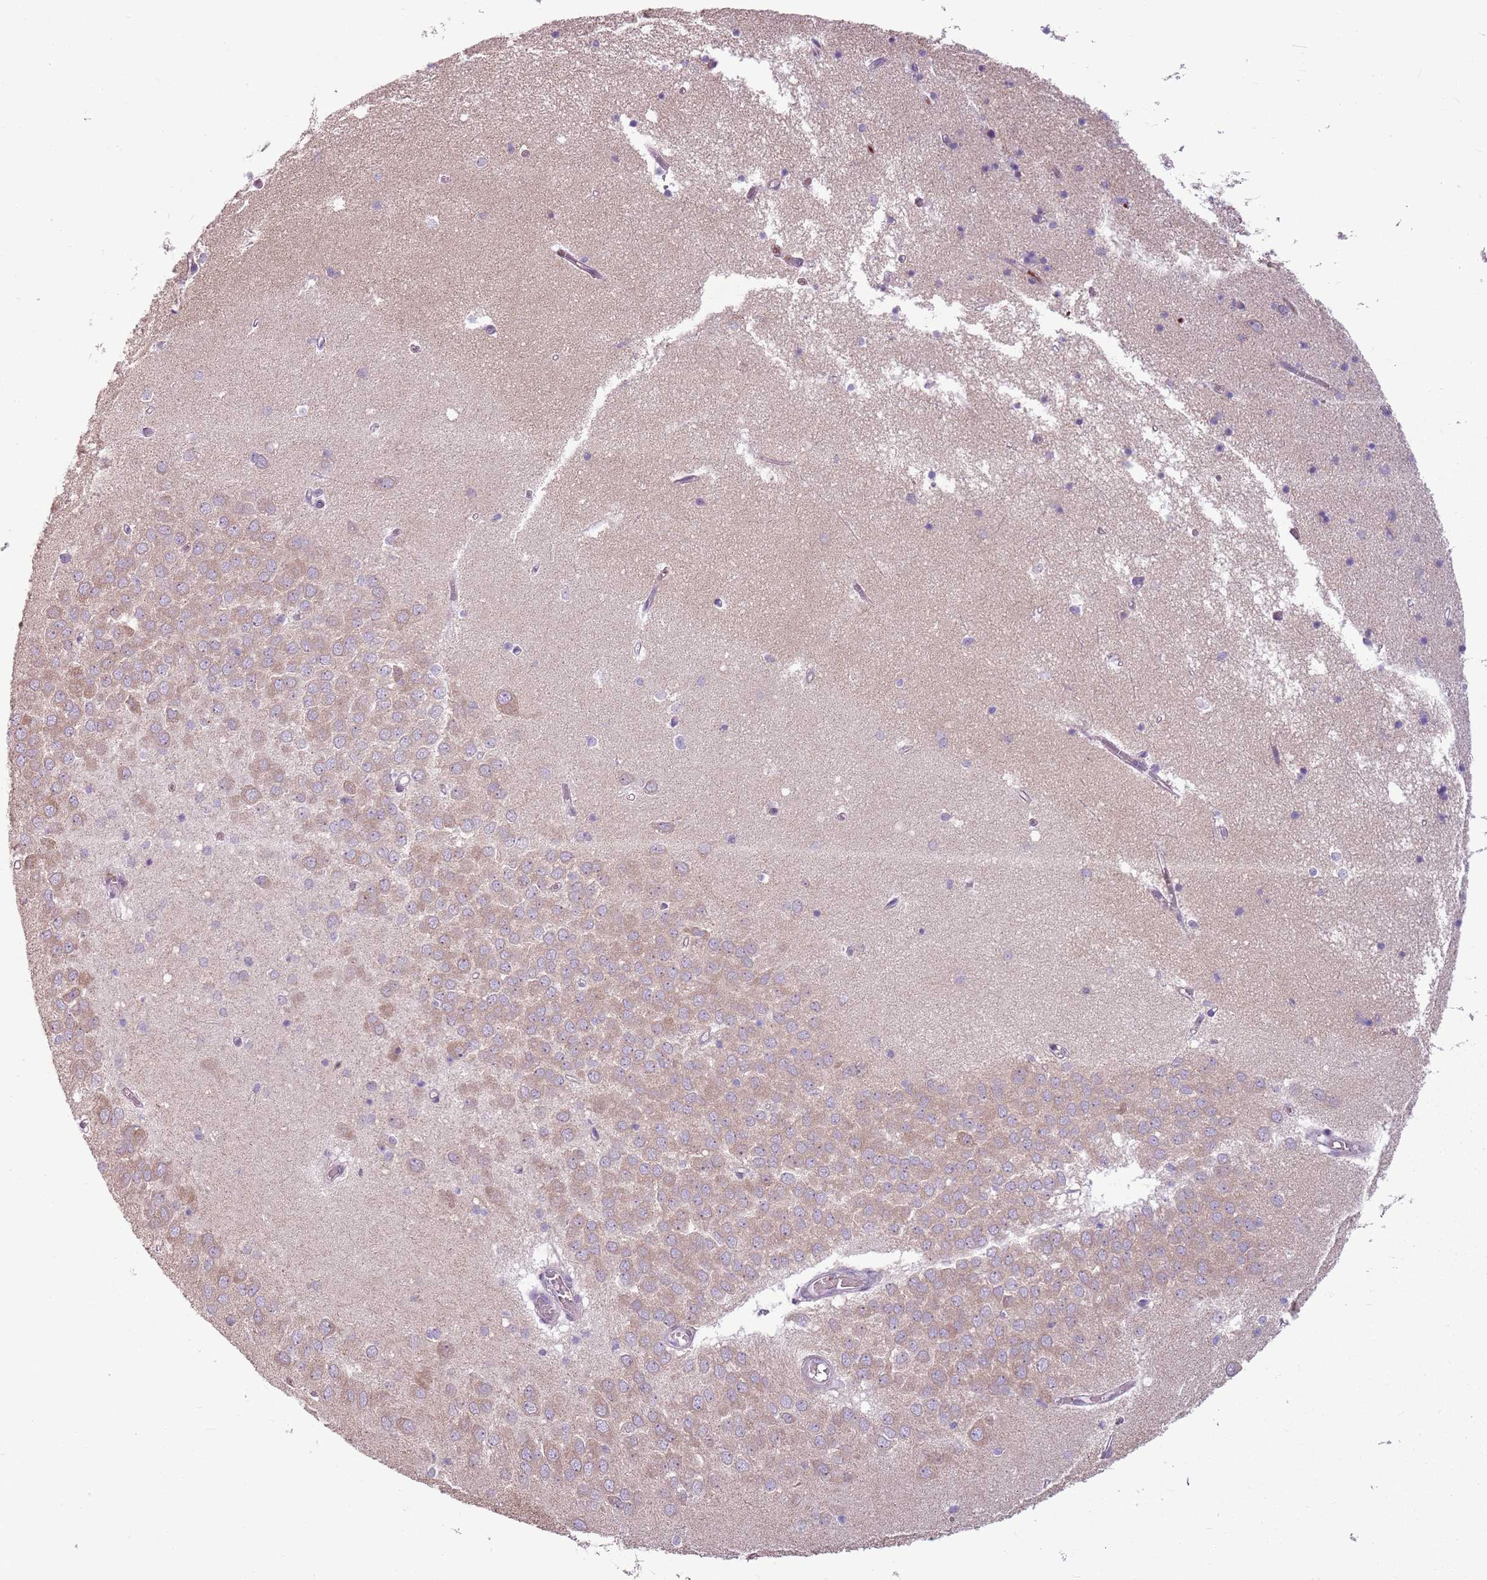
{"staining": {"intensity": "negative", "quantity": "none", "location": "none"}, "tissue": "hippocampus", "cell_type": "Glial cells", "image_type": "normal", "snomed": [{"axis": "morphology", "description": "Normal tissue, NOS"}, {"axis": "topography", "description": "Hippocampus"}], "caption": "High magnification brightfield microscopy of normal hippocampus stained with DAB (3,3'-diaminobenzidine) (brown) and counterstained with hematoxylin (blue): glial cells show no significant expression.", "gene": "HSPA14", "patient": {"sex": "male", "age": 70}}